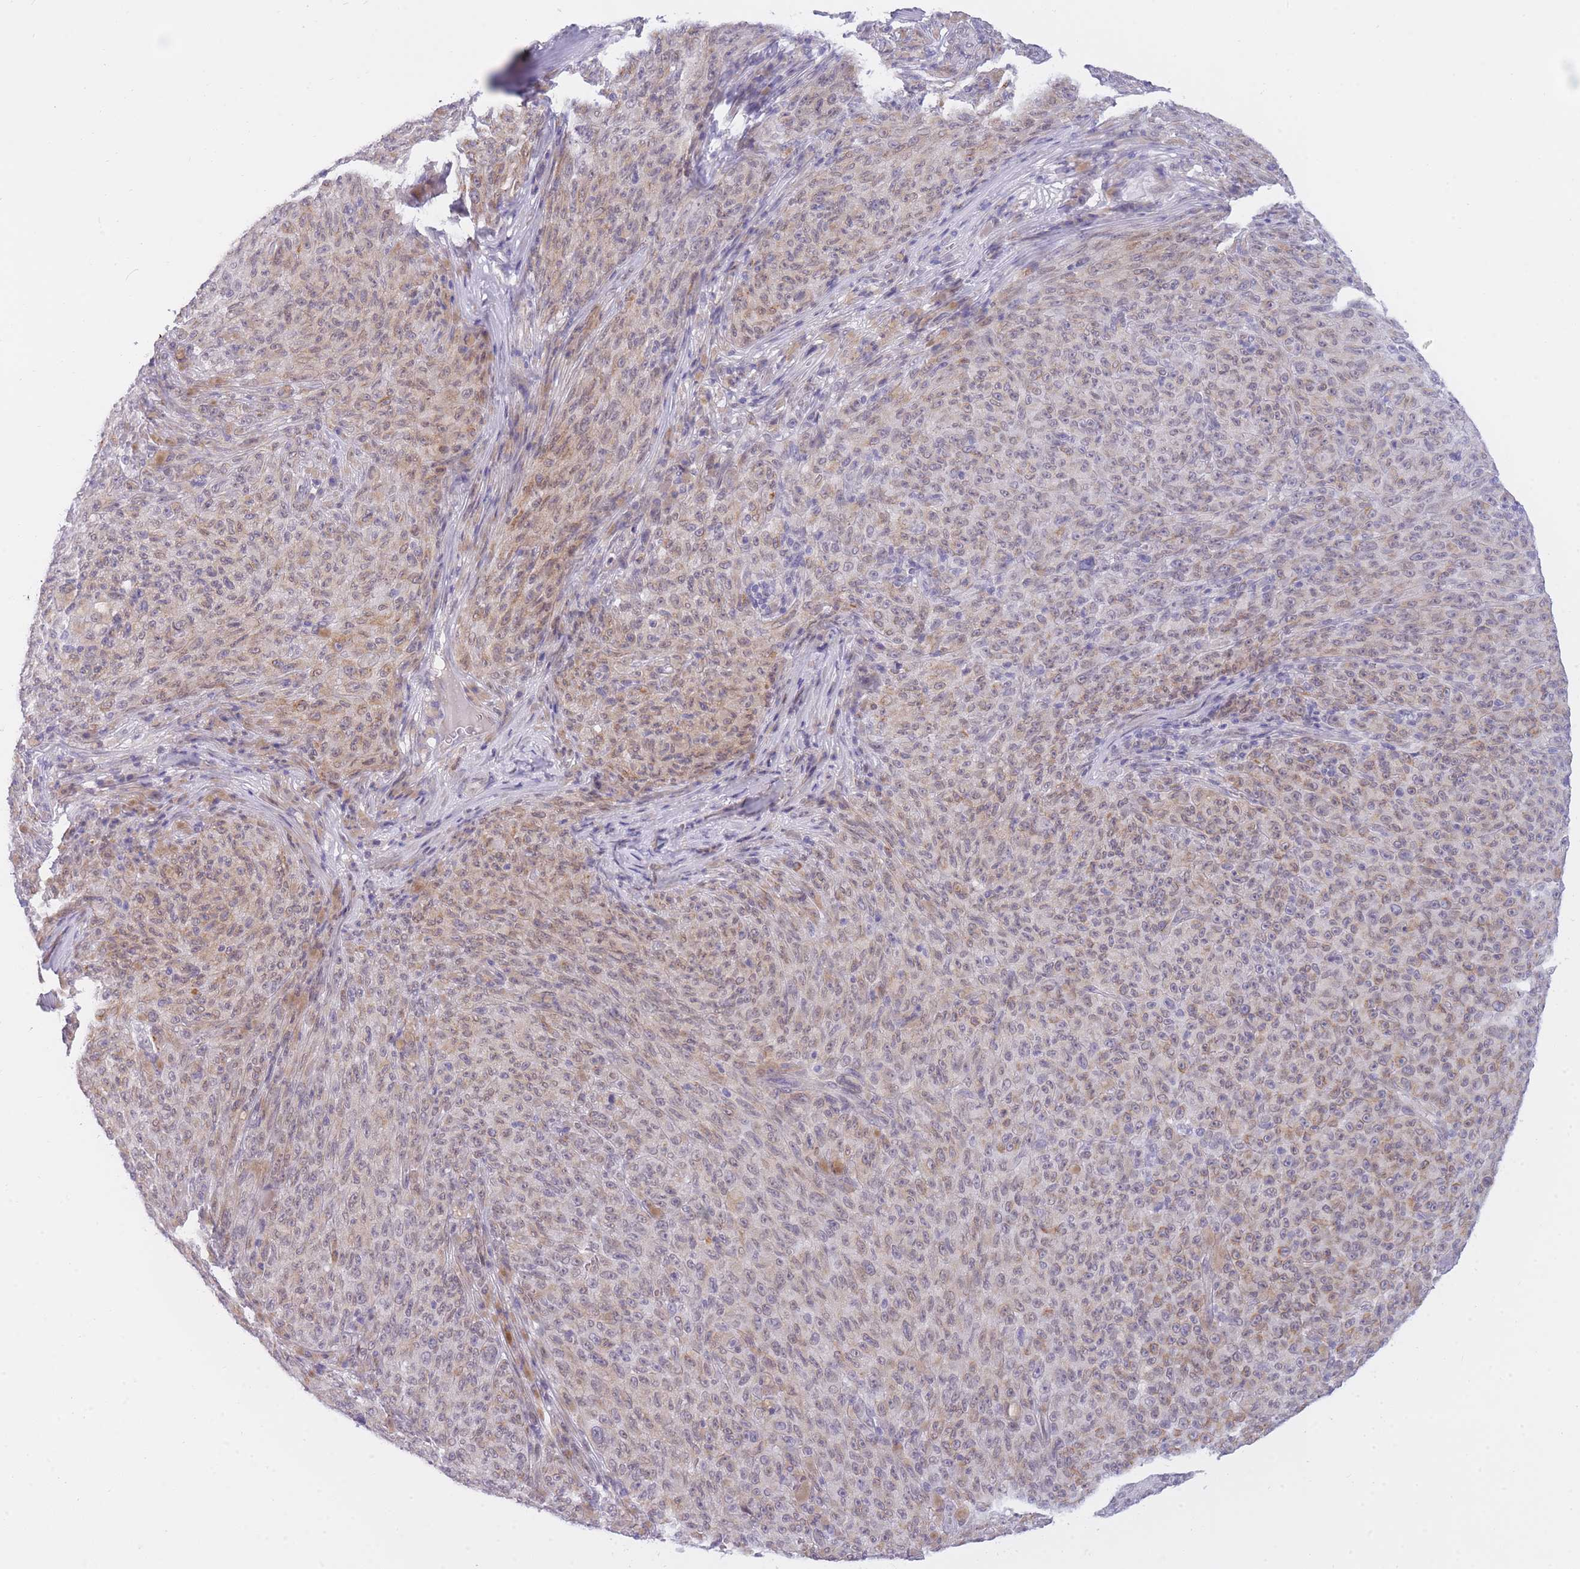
{"staining": {"intensity": "moderate", "quantity": "25%-75%", "location": "cytoplasmic/membranous"}, "tissue": "melanoma", "cell_type": "Tumor cells", "image_type": "cancer", "snomed": [{"axis": "morphology", "description": "Malignant melanoma, NOS"}, {"axis": "topography", "description": "Skin"}], "caption": "Immunohistochemical staining of malignant melanoma shows moderate cytoplasmic/membranous protein staining in approximately 25%-75% of tumor cells. Immunohistochemistry (ihc) stains the protein of interest in brown and the nuclei are stained blue.", "gene": "PRR23B", "patient": {"sex": "female", "age": 82}}